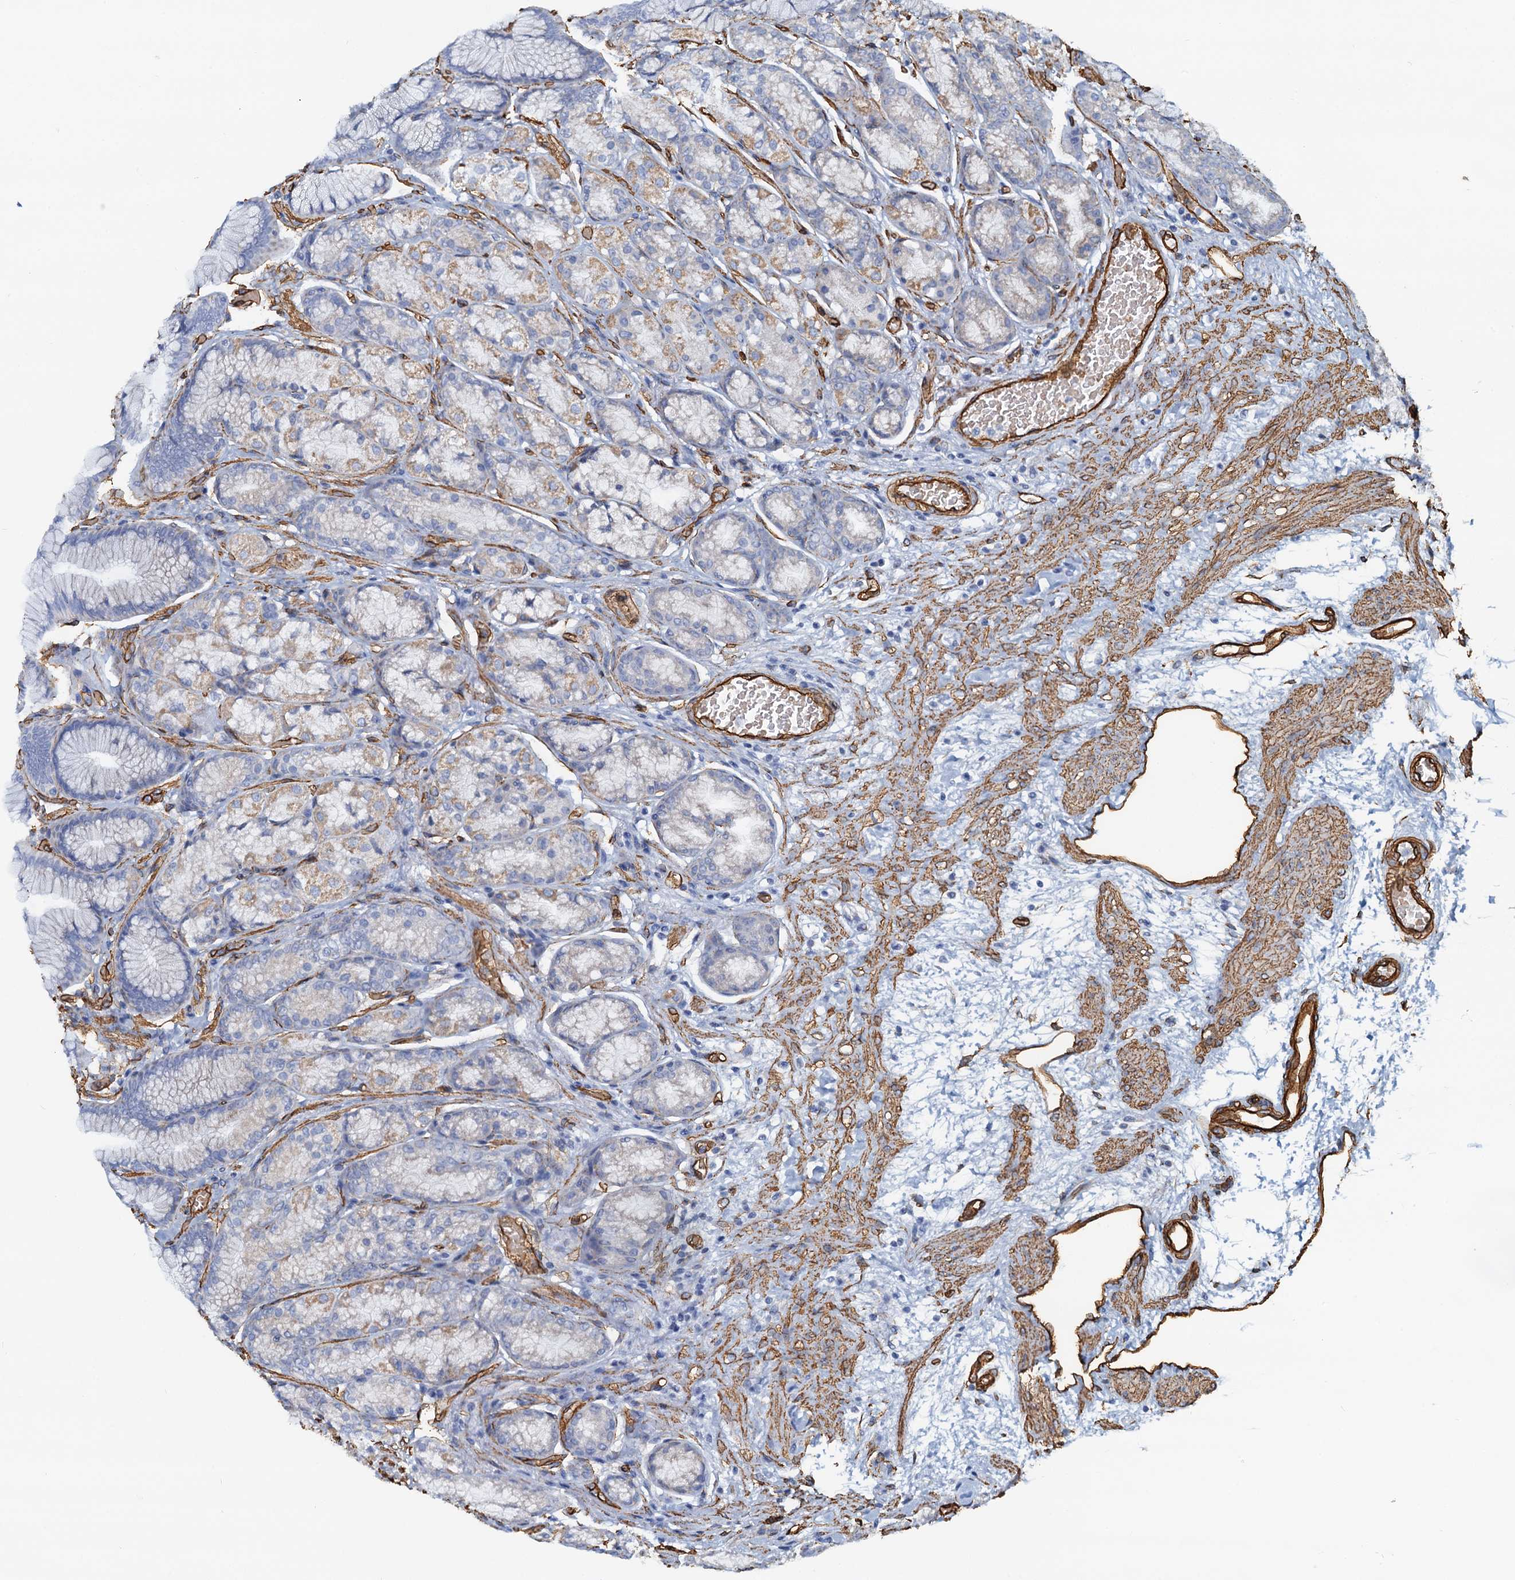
{"staining": {"intensity": "weak", "quantity": "<25%", "location": "cytoplasmic/membranous"}, "tissue": "stomach", "cell_type": "Glandular cells", "image_type": "normal", "snomed": [{"axis": "morphology", "description": "Normal tissue, NOS"}, {"axis": "morphology", "description": "Adenocarcinoma, NOS"}, {"axis": "morphology", "description": "Adenocarcinoma, High grade"}, {"axis": "topography", "description": "Stomach, upper"}, {"axis": "topography", "description": "Stomach"}], "caption": "An immunohistochemistry (IHC) micrograph of benign stomach is shown. There is no staining in glandular cells of stomach.", "gene": "DGKG", "patient": {"sex": "female", "age": 65}}